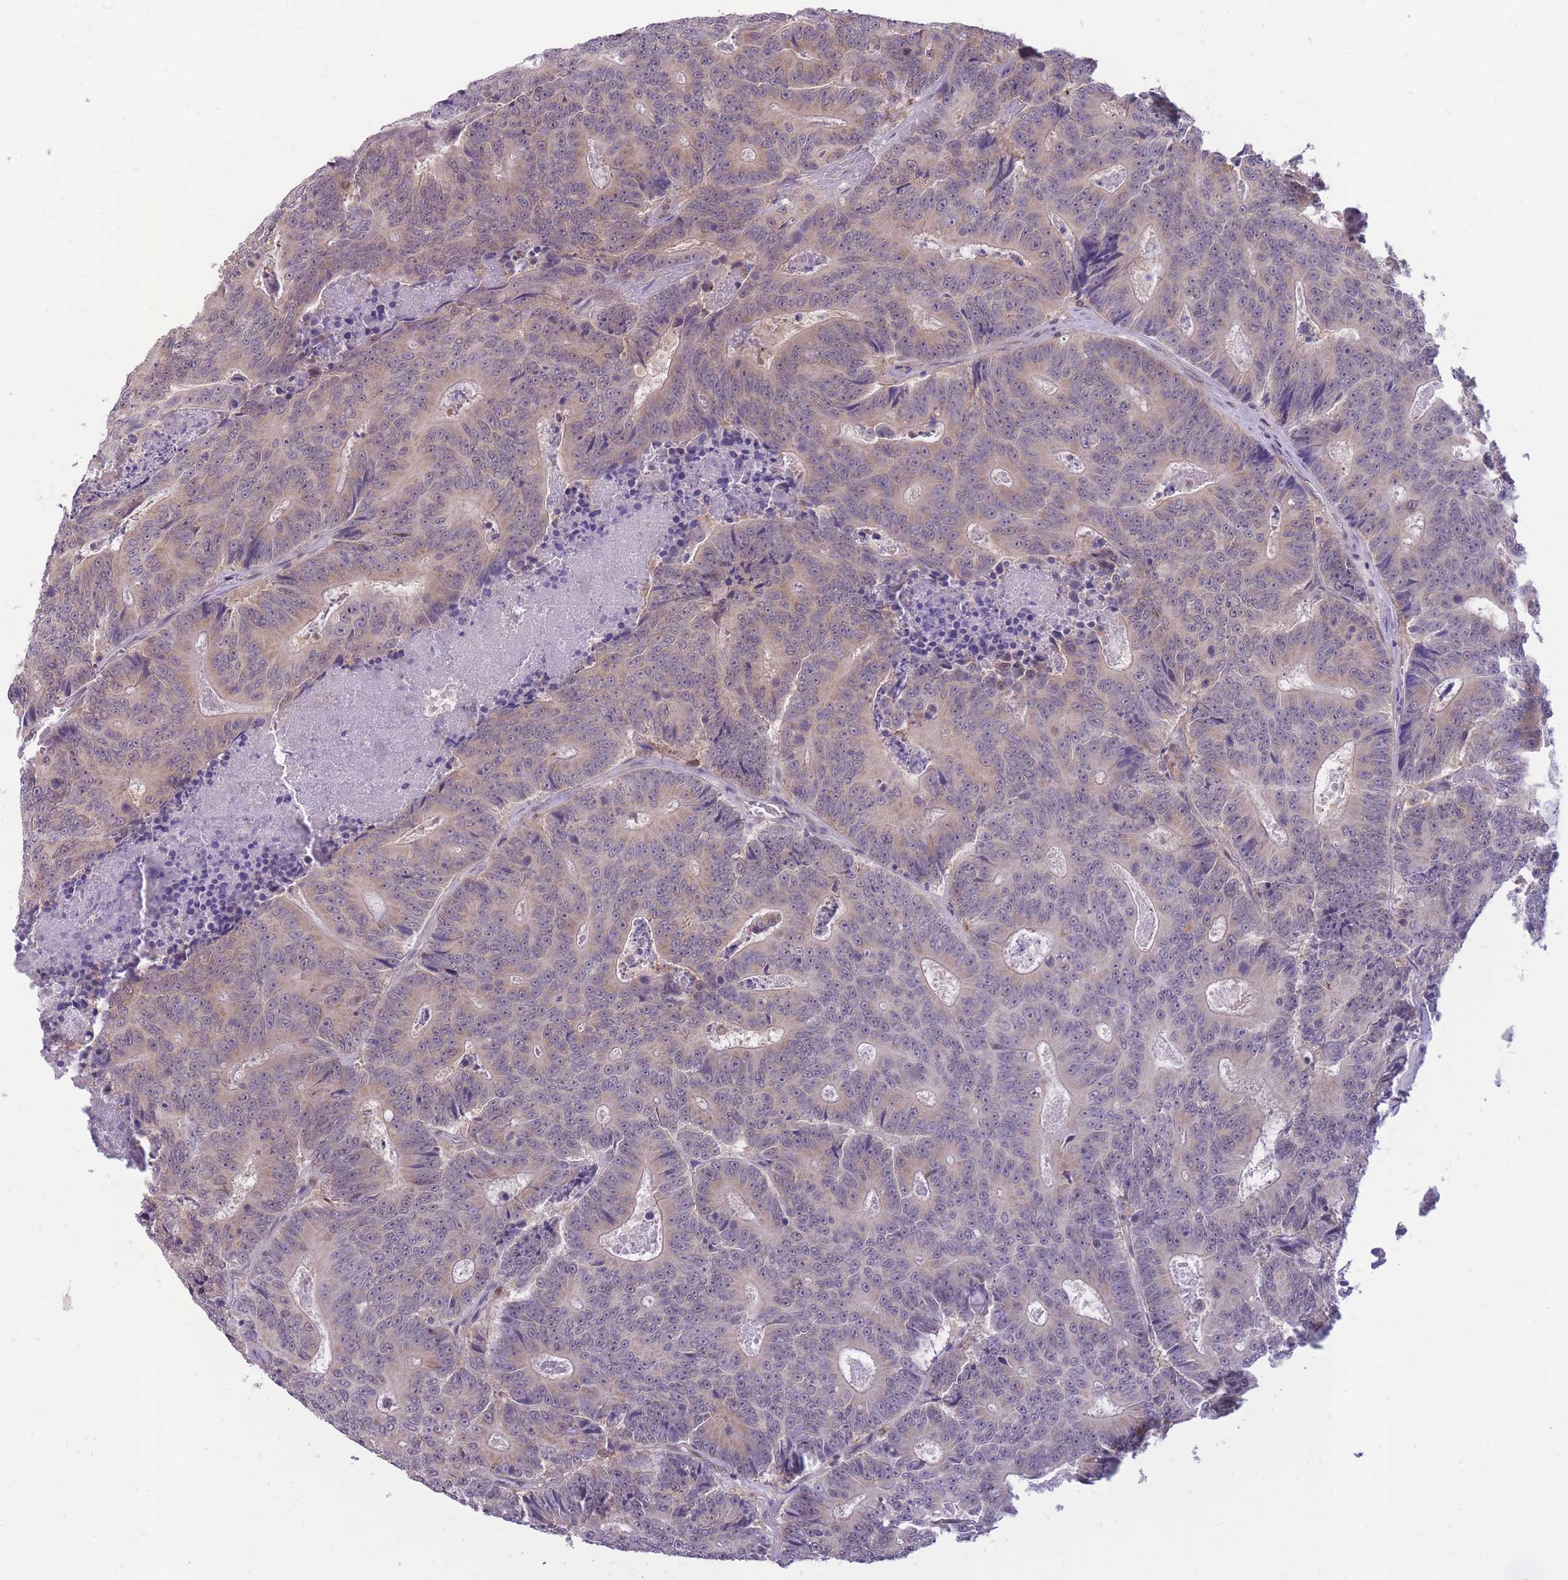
{"staining": {"intensity": "weak", "quantity": "25%-75%", "location": "cytoplasmic/membranous"}, "tissue": "colorectal cancer", "cell_type": "Tumor cells", "image_type": "cancer", "snomed": [{"axis": "morphology", "description": "Adenocarcinoma, NOS"}, {"axis": "topography", "description": "Colon"}], "caption": "This is an image of immunohistochemistry staining of adenocarcinoma (colorectal), which shows weak expression in the cytoplasmic/membranous of tumor cells.", "gene": "TMEM121", "patient": {"sex": "male", "age": 83}}